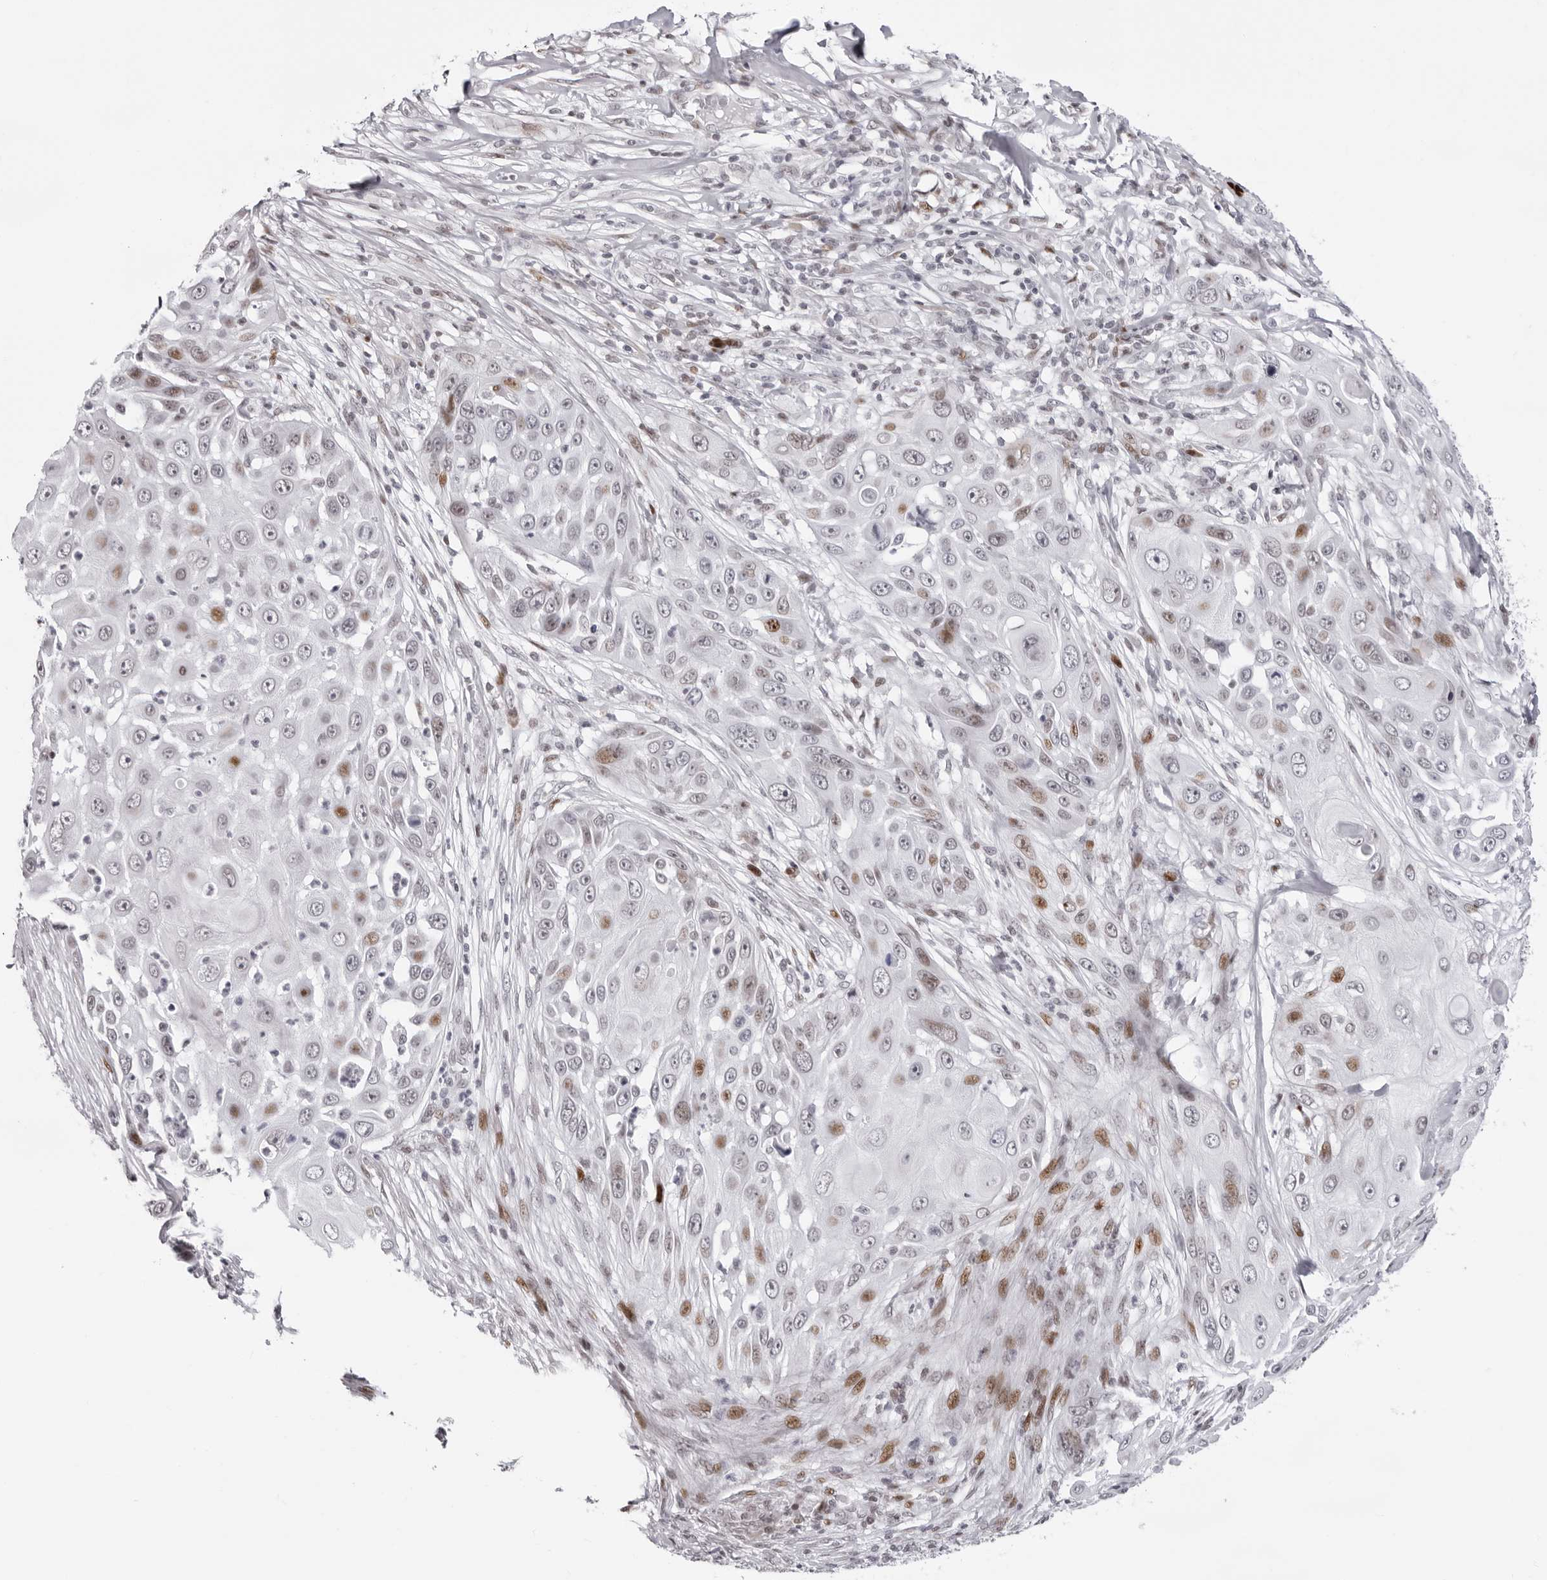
{"staining": {"intensity": "moderate", "quantity": "<25%", "location": "nuclear"}, "tissue": "skin cancer", "cell_type": "Tumor cells", "image_type": "cancer", "snomed": [{"axis": "morphology", "description": "Squamous cell carcinoma, NOS"}, {"axis": "topography", "description": "Skin"}], "caption": "Human squamous cell carcinoma (skin) stained for a protein (brown) reveals moderate nuclear positive positivity in approximately <25% of tumor cells.", "gene": "NTPCR", "patient": {"sex": "female", "age": 44}}